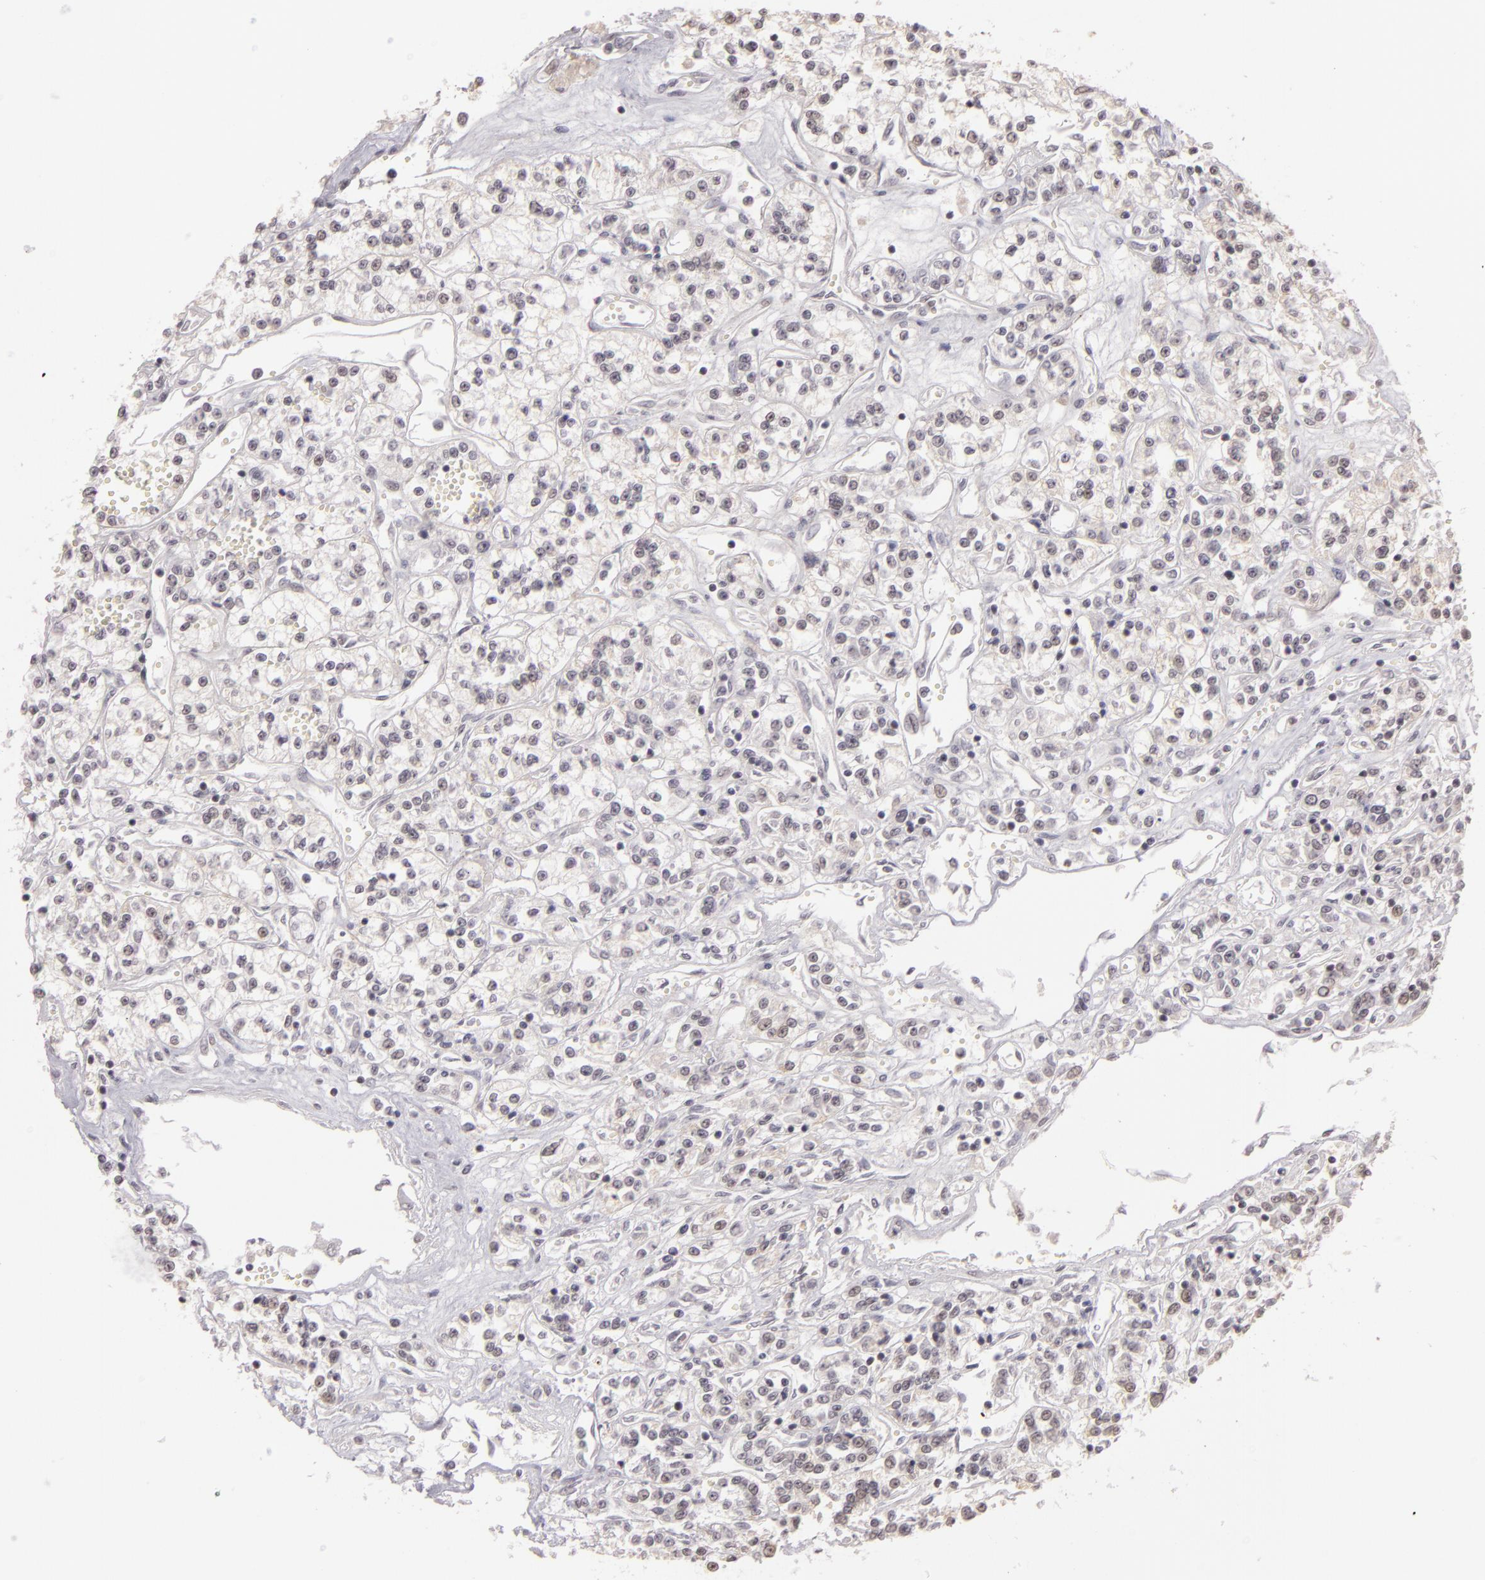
{"staining": {"intensity": "negative", "quantity": "none", "location": "none"}, "tissue": "renal cancer", "cell_type": "Tumor cells", "image_type": "cancer", "snomed": [{"axis": "morphology", "description": "Adenocarcinoma, NOS"}, {"axis": "topography", "description": "Kidney"}], "caption": "Tumor cells are negative for protein expression in human renal cancer (adenocarcinoma).", "gene": "INTS6", "patient": {"sex": "female", "age": 76}}